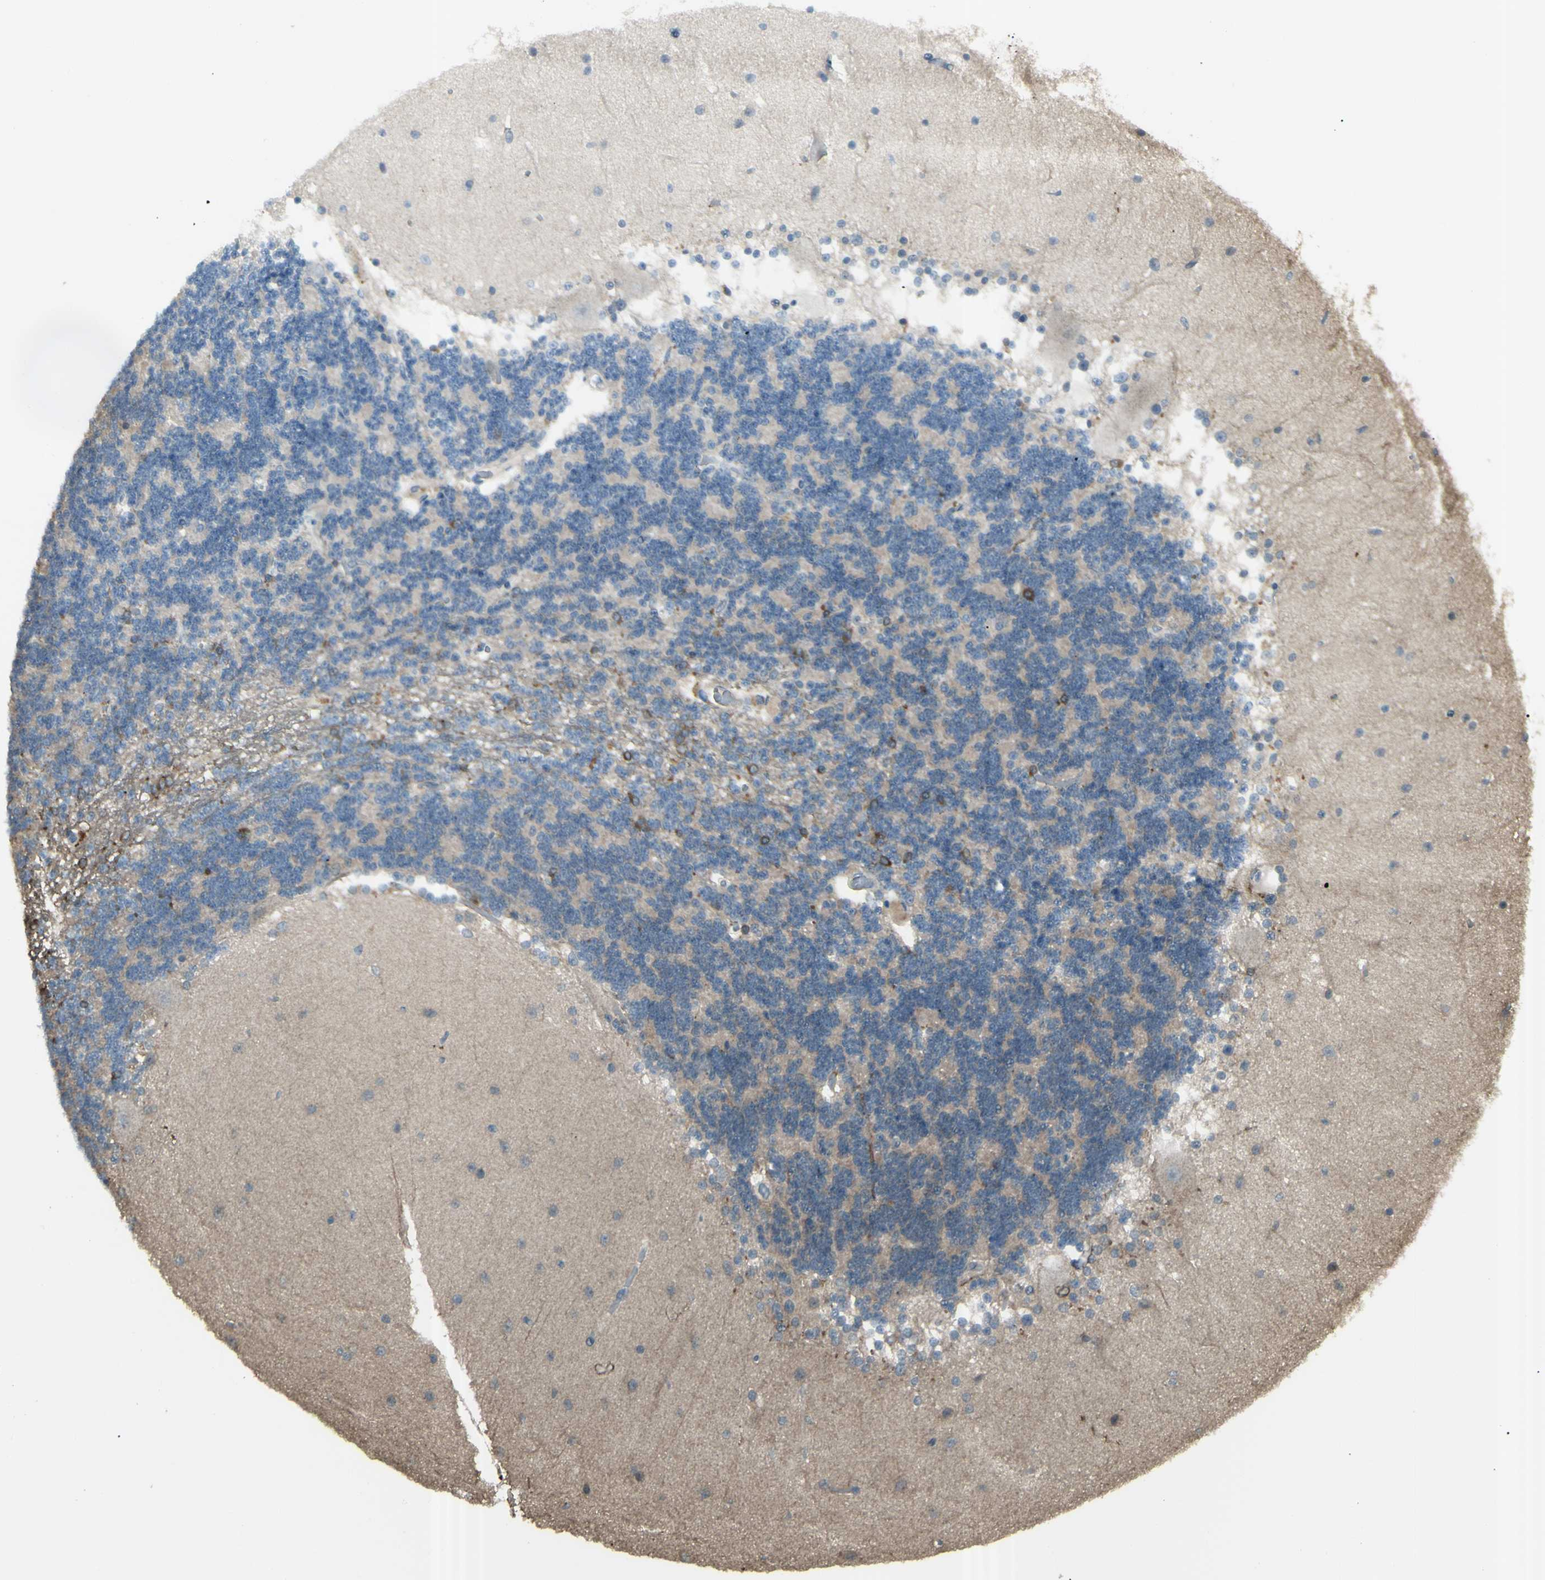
{"staining": {"intensity": "moderate", "quantity": ">75%", "location": "cytoplasmic/membranous,nuclear"}, "tissue": "cerebellum", "cell_type": "Cells in granular layer", "image_type": "normal", "snomed": [{"axis": "morphology", "description": "Normal tissue, NOS"}, {"axis": "topography", "description": "Cerebellum"}], "caption": "The micrograph displays staining of normal cerebellum, revealing moderate cytoplasmic/membranous,nuclear protein positivity (brown color) within cells in granular layer.", "gene": "GNAS", "patient": {"sex": "female", "age": 54}}